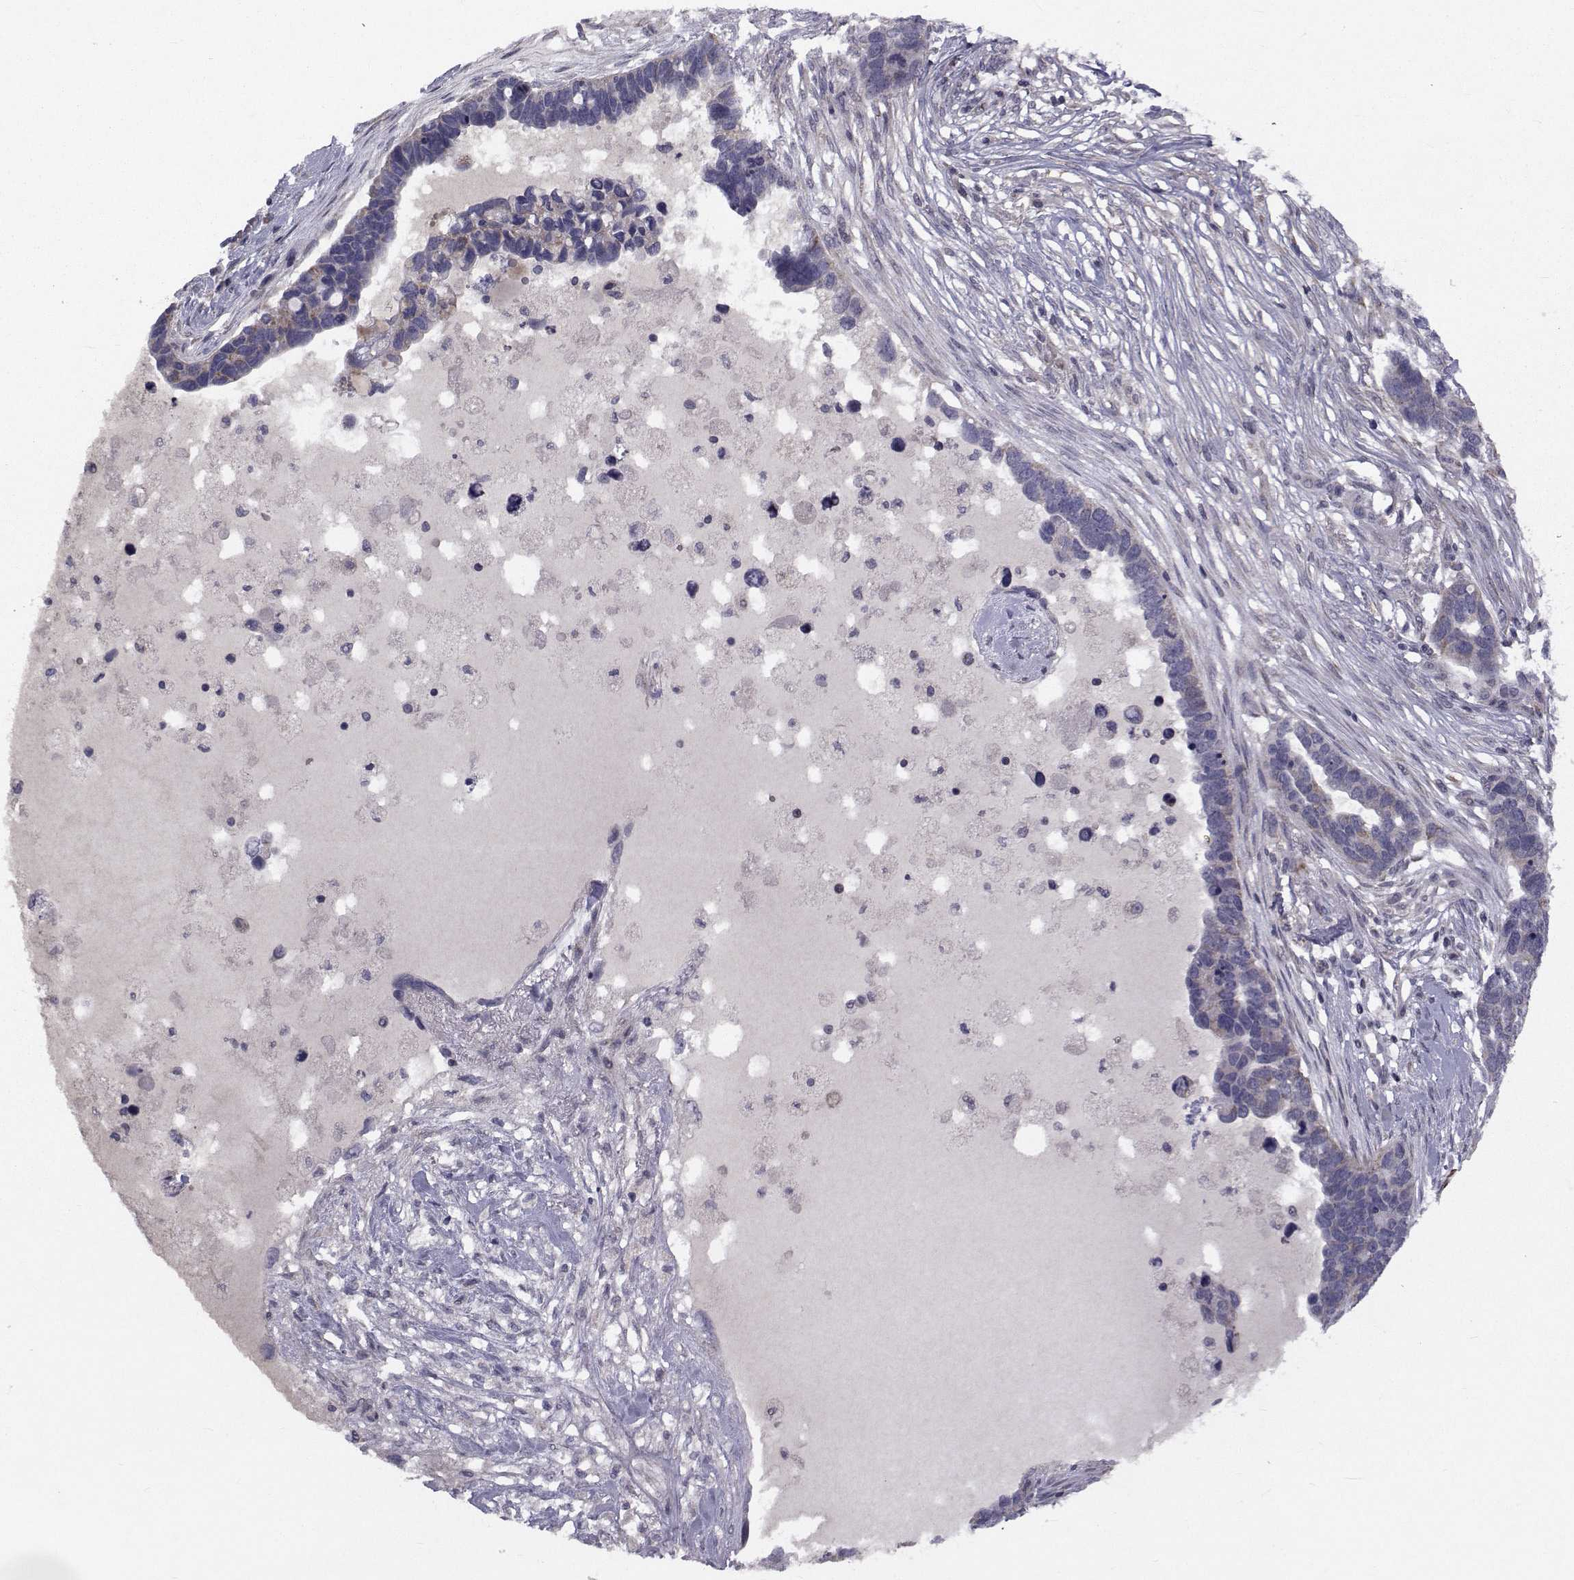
{"staining": {"intensity": "negative", "quantity": "none", "location": "none"}, "tissue": "ovarian cancer", "cell_type": "Tumor cells", "image_type": "cancer", "snomed": [{"axis": "morphology", "description": "Cystadenocarcinoma, serous, NOS"}, {"axis": "topography", "description": "Ovary"}], "caption": "IHC image of ovarian cancer (serous cystadenocarcinoma) stained for a protein (brown), which shows no staining in tumor cells.", "gene": "FDXR", "patient": {"sex": "female", "age": 54}}